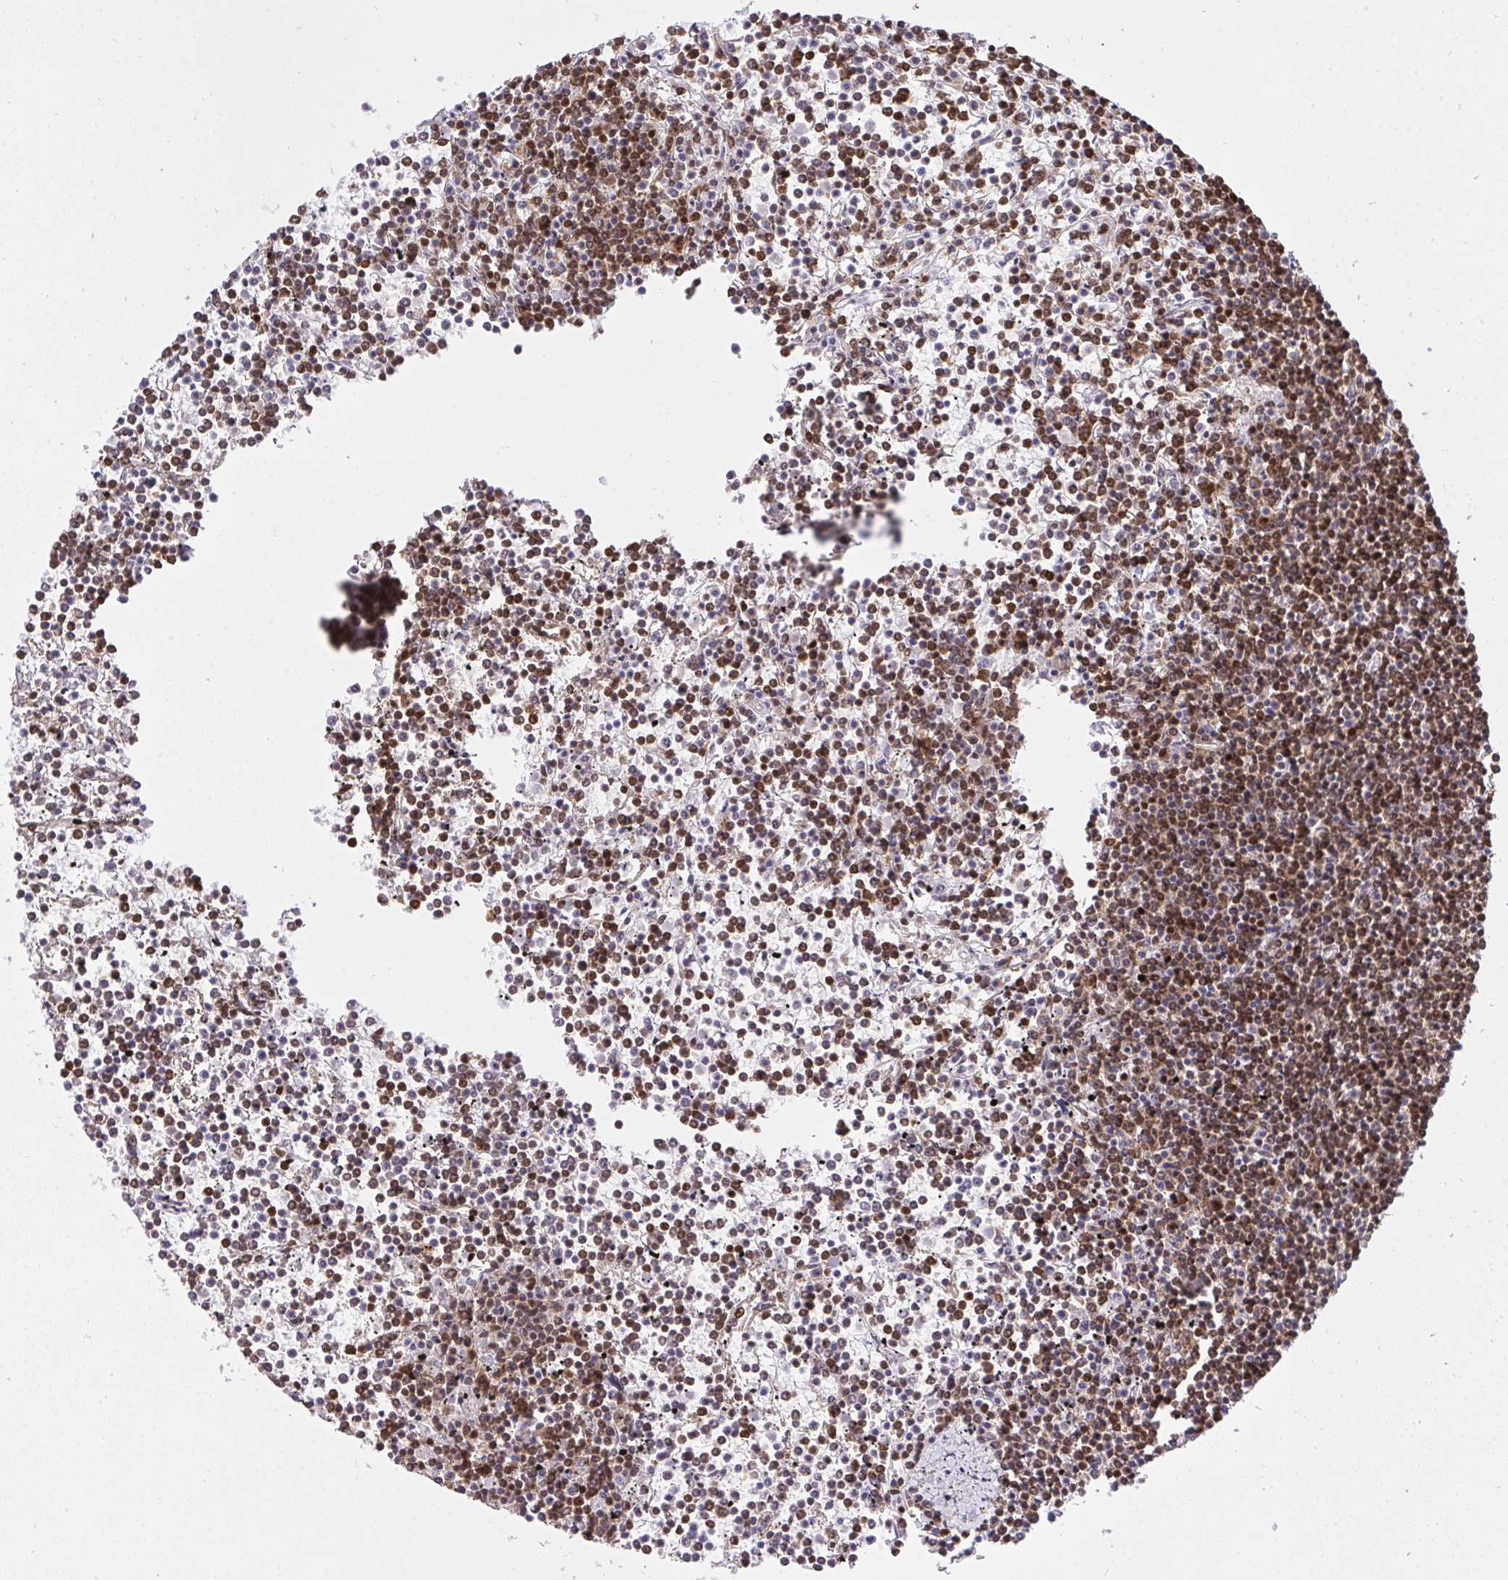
{"staining": {"intensity": "moderate", "quantity": "25%-75%", "location": "nuclear"}, "tissue": "lymphoma", "cell_type": "Tumor cells", "image_type": "cancer", "snomed": [{"axis": "morphology", "description": "Malignant lymphoma, non-Hodgkin's type, Low grade"}, {"axis": "topography", "description": "Spleen"}], "caption": "Brown immunohistochemical staining in lymphoma exhibits moderate nuclear positivity in approximately 25%-75% of tumor cells.", "gene": "HNRNPL", "patient": {"sex": "female", "age": 19}}